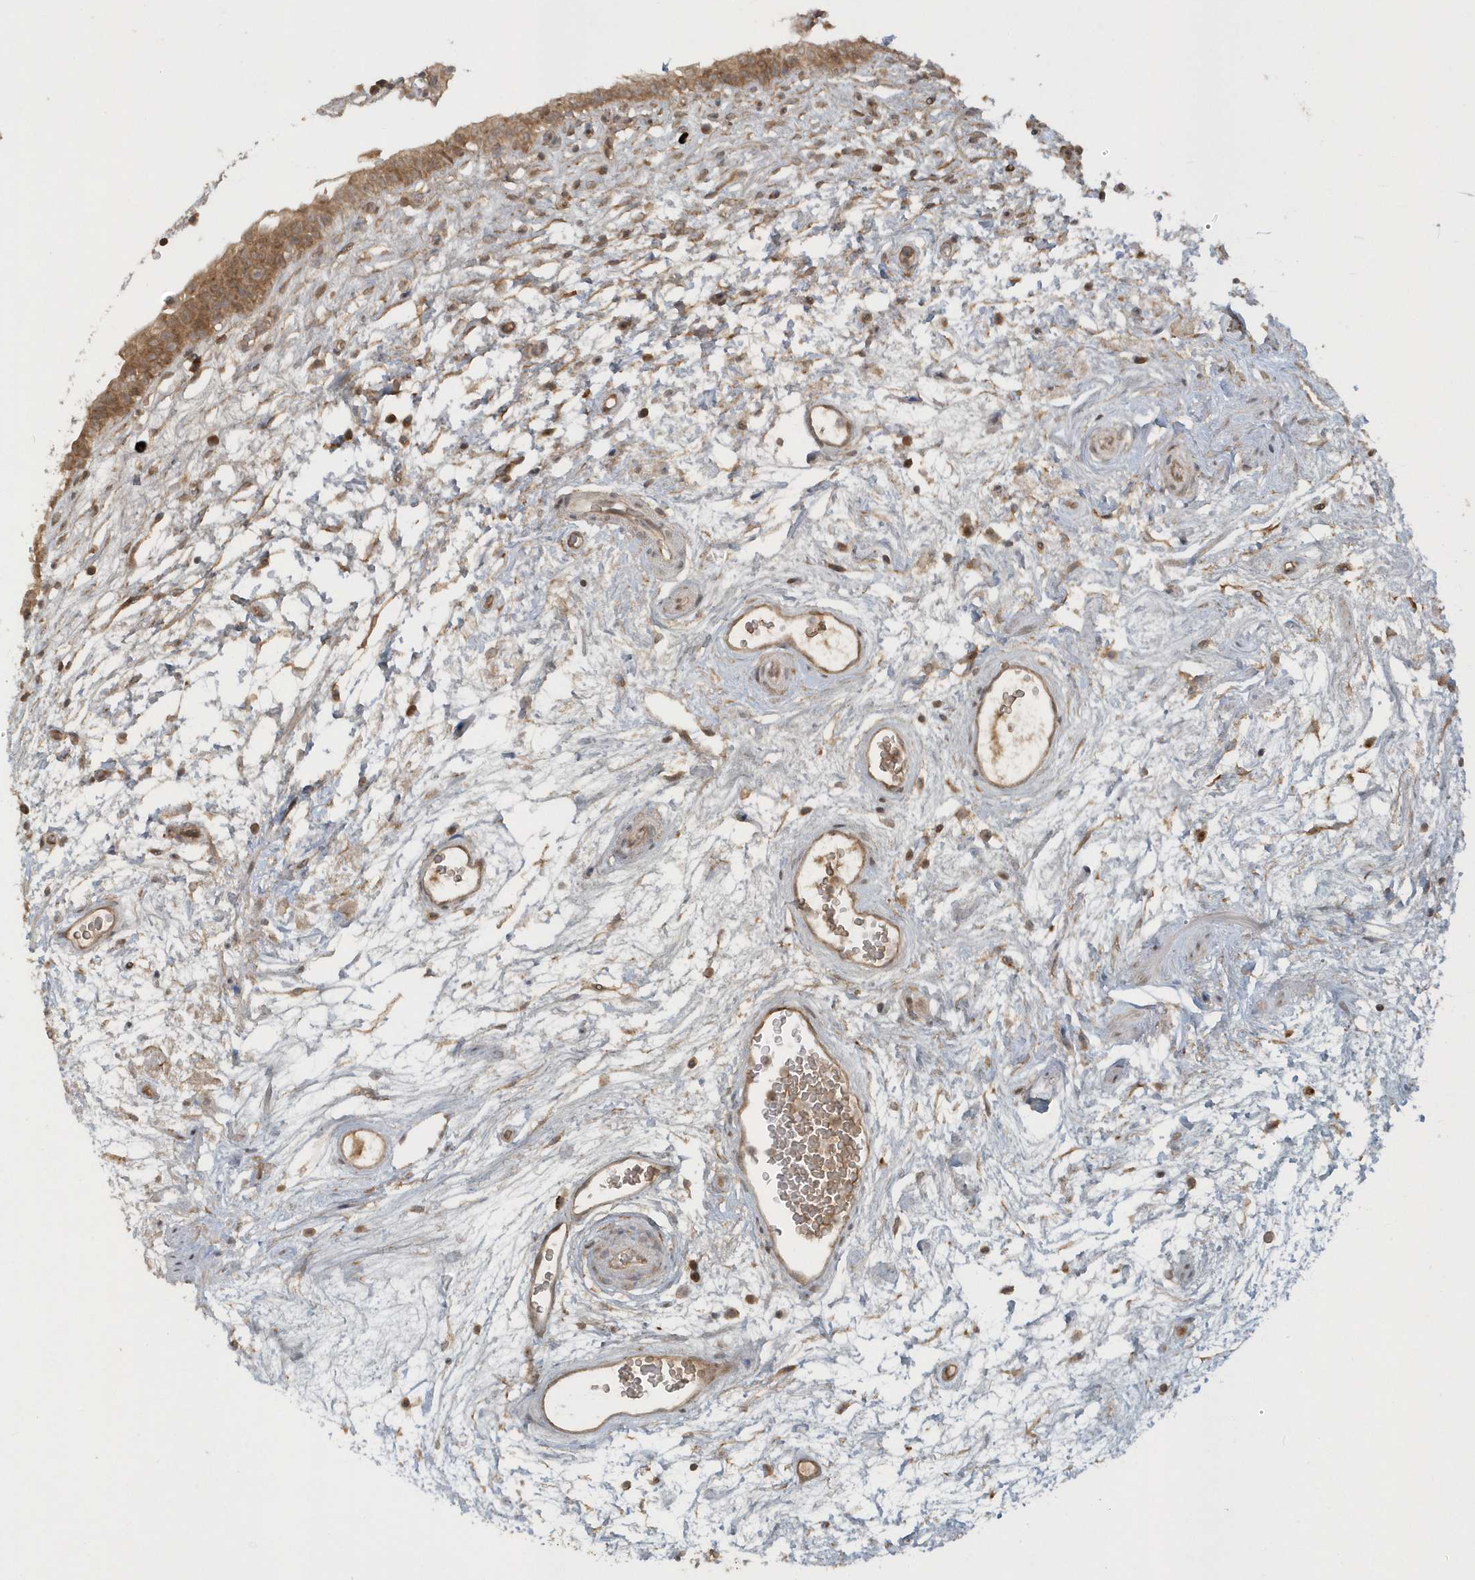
{"staining": {"intensity": "moderate", "quantity": ">75%", "location": "cytoplasmic/membranous"}, "tissue": "urinary bladder", "cell_type": "Urothelial cells", "image_type": "normal", "snomed": [{"axis": "morphology", "description": "Normal tissue, NOS"}, {"axis": "topography", "description": "Urinary bladder"}], "caption": "Immunohistochemical staining of unremarkable urinary bladder displays >75% levels of moderate cytoplasmic/membranous protein staining in about >75% of urothelial cells. (Stains: DAB (3,3'-diaminobenzidine) in brown, nuclei in blue, Microscopy: brightfield microscopy at high magnification).", "gene": "STIM2", "patient": {"sex": "male", "age": 83}}